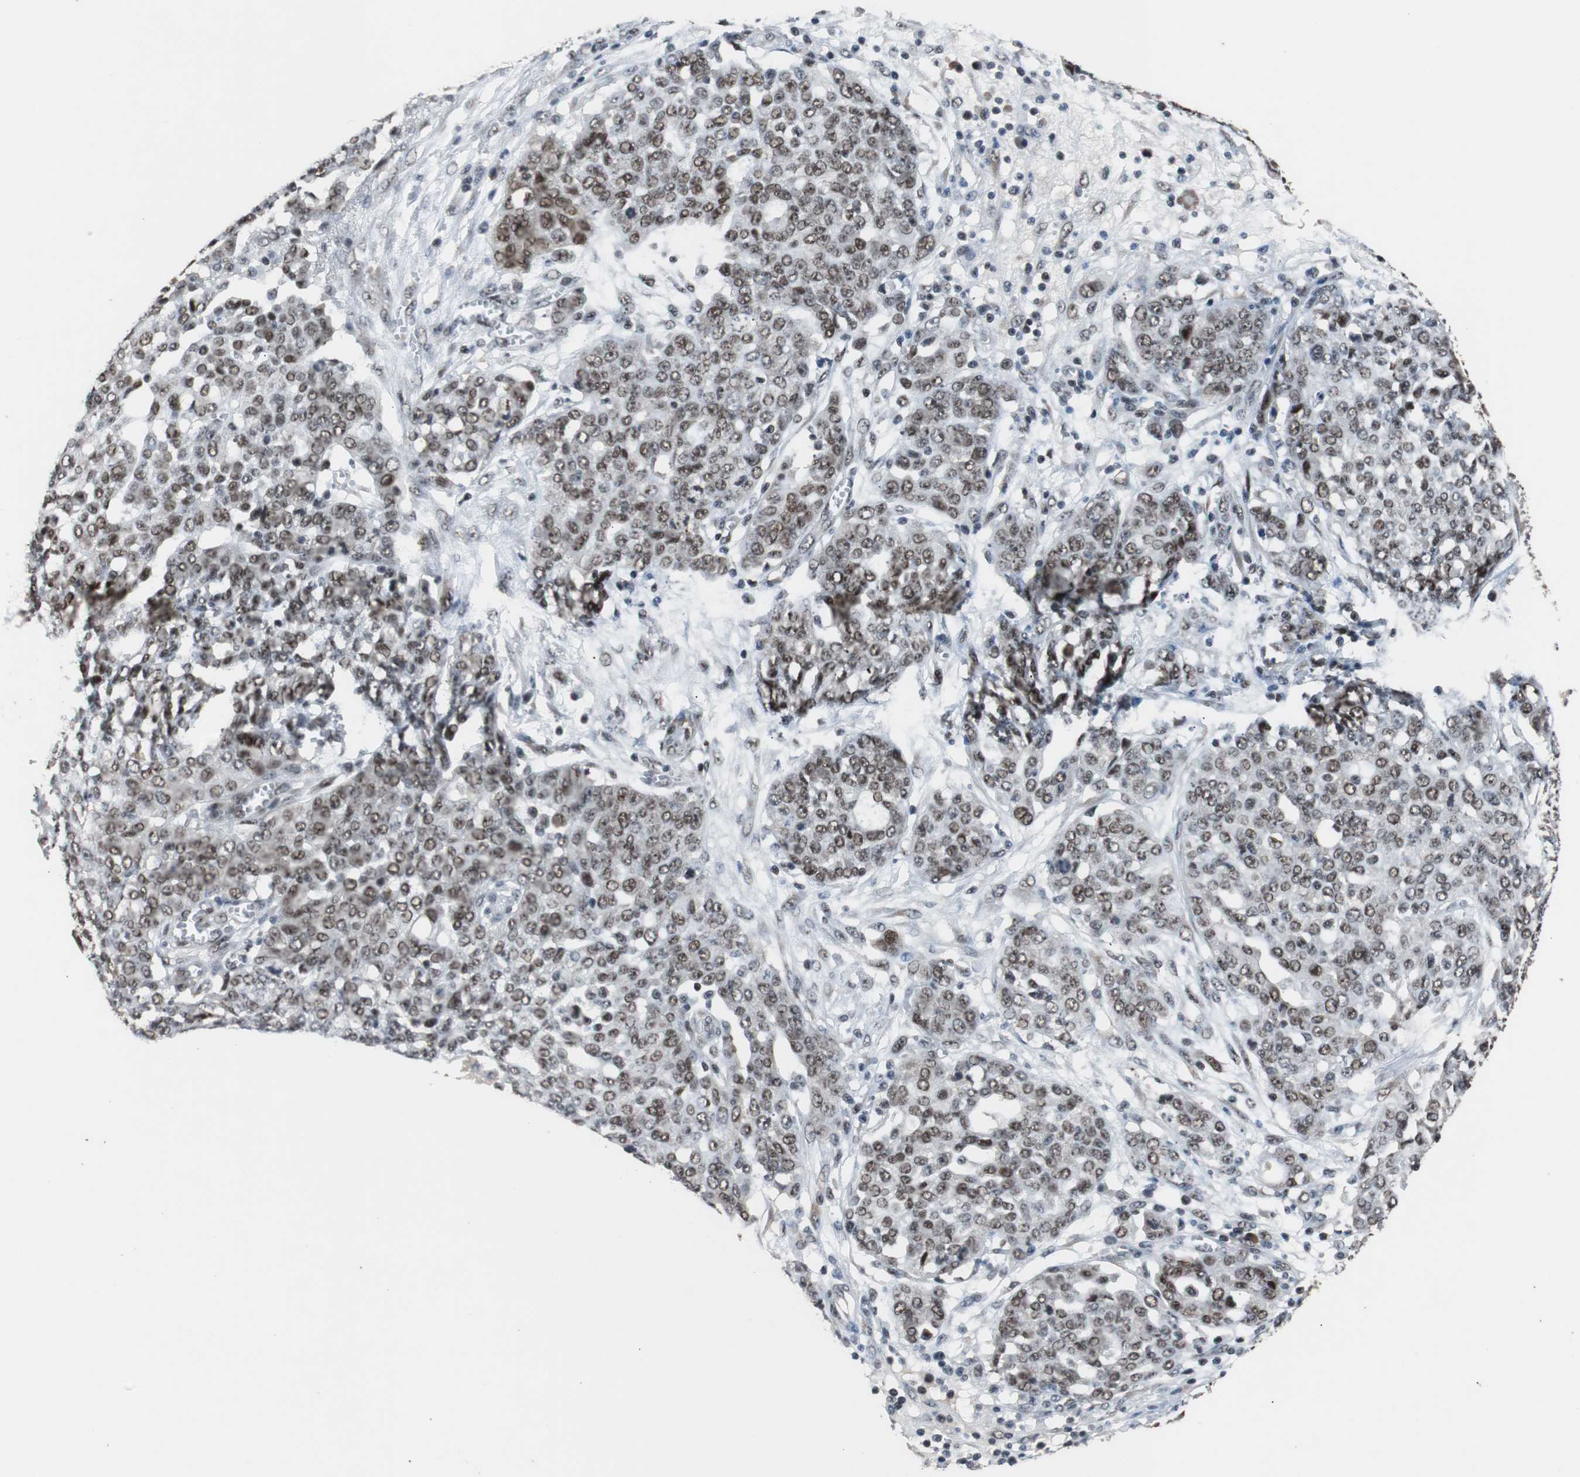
{"staining": {"intensity": "moderate", "quantity": "25%-75%", "location": "nuclear"}, "tissue": "ovarian cancer", "cell_type": "Tumor cells", "image_type": "cancer", "snomed": [{"axis": "morphology", "description": "Cystadenocarcinoma, serous, NOS"}, {"axis": "topography", "description": "Soft tissue"}, {"axis": "topography", "description": "Ovary"}], "caption": "Ovarian cancer (serous cystadenocarcinoma) stained with a protein marker displays moderate staining in tumor cells.", "gene": "USP28", "patient": {"sex": "female", "age": 57}}